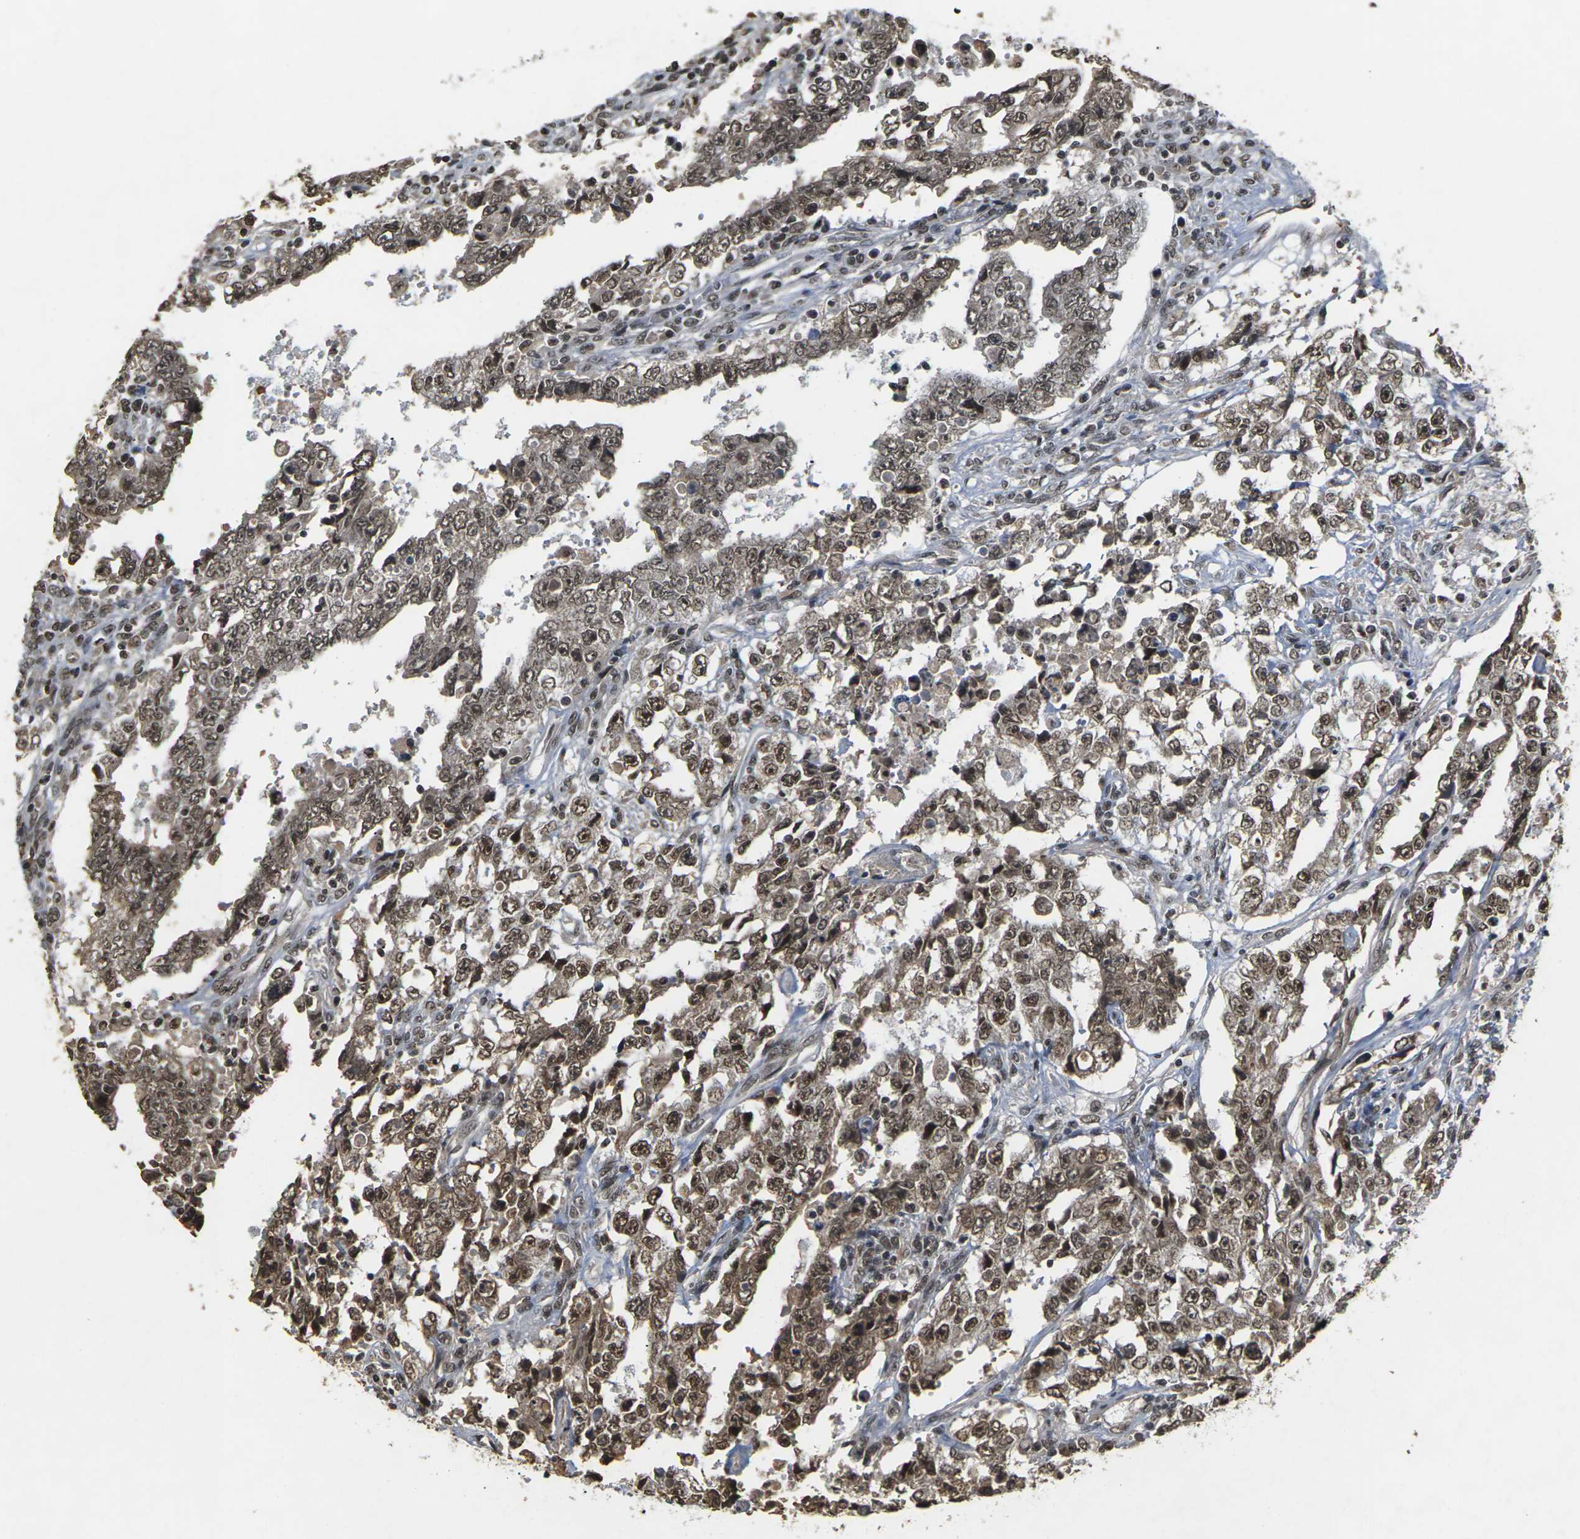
{"staining": {"intensity": "strong", "quantity": ">75%", "location": "cytoplasmic/membranous,nuclear"}, "tissue": "testis cancer", "cell_type": "Tumor cells", "image_type": "cancer", "snomed": [{"axis": "morphology", "description": "Carcinoma, Embryonal, NOS"}, {"axis": "topography", "description": "Testis"}], "caption": "High-magnification brightfield microscopy of testis cancer (embryonal carcinoma) stained with DAB (brown) and counterstained with hematoxylin (blue). tumor cells exhibit strong cytoplasmic/membranous and nuclear positivity is seen in approximately>75% of cells. (IHC, brightfield microscopy, high magnification).", "gene": "NELFA", "patient": {"sex": "male", "age": 26}}